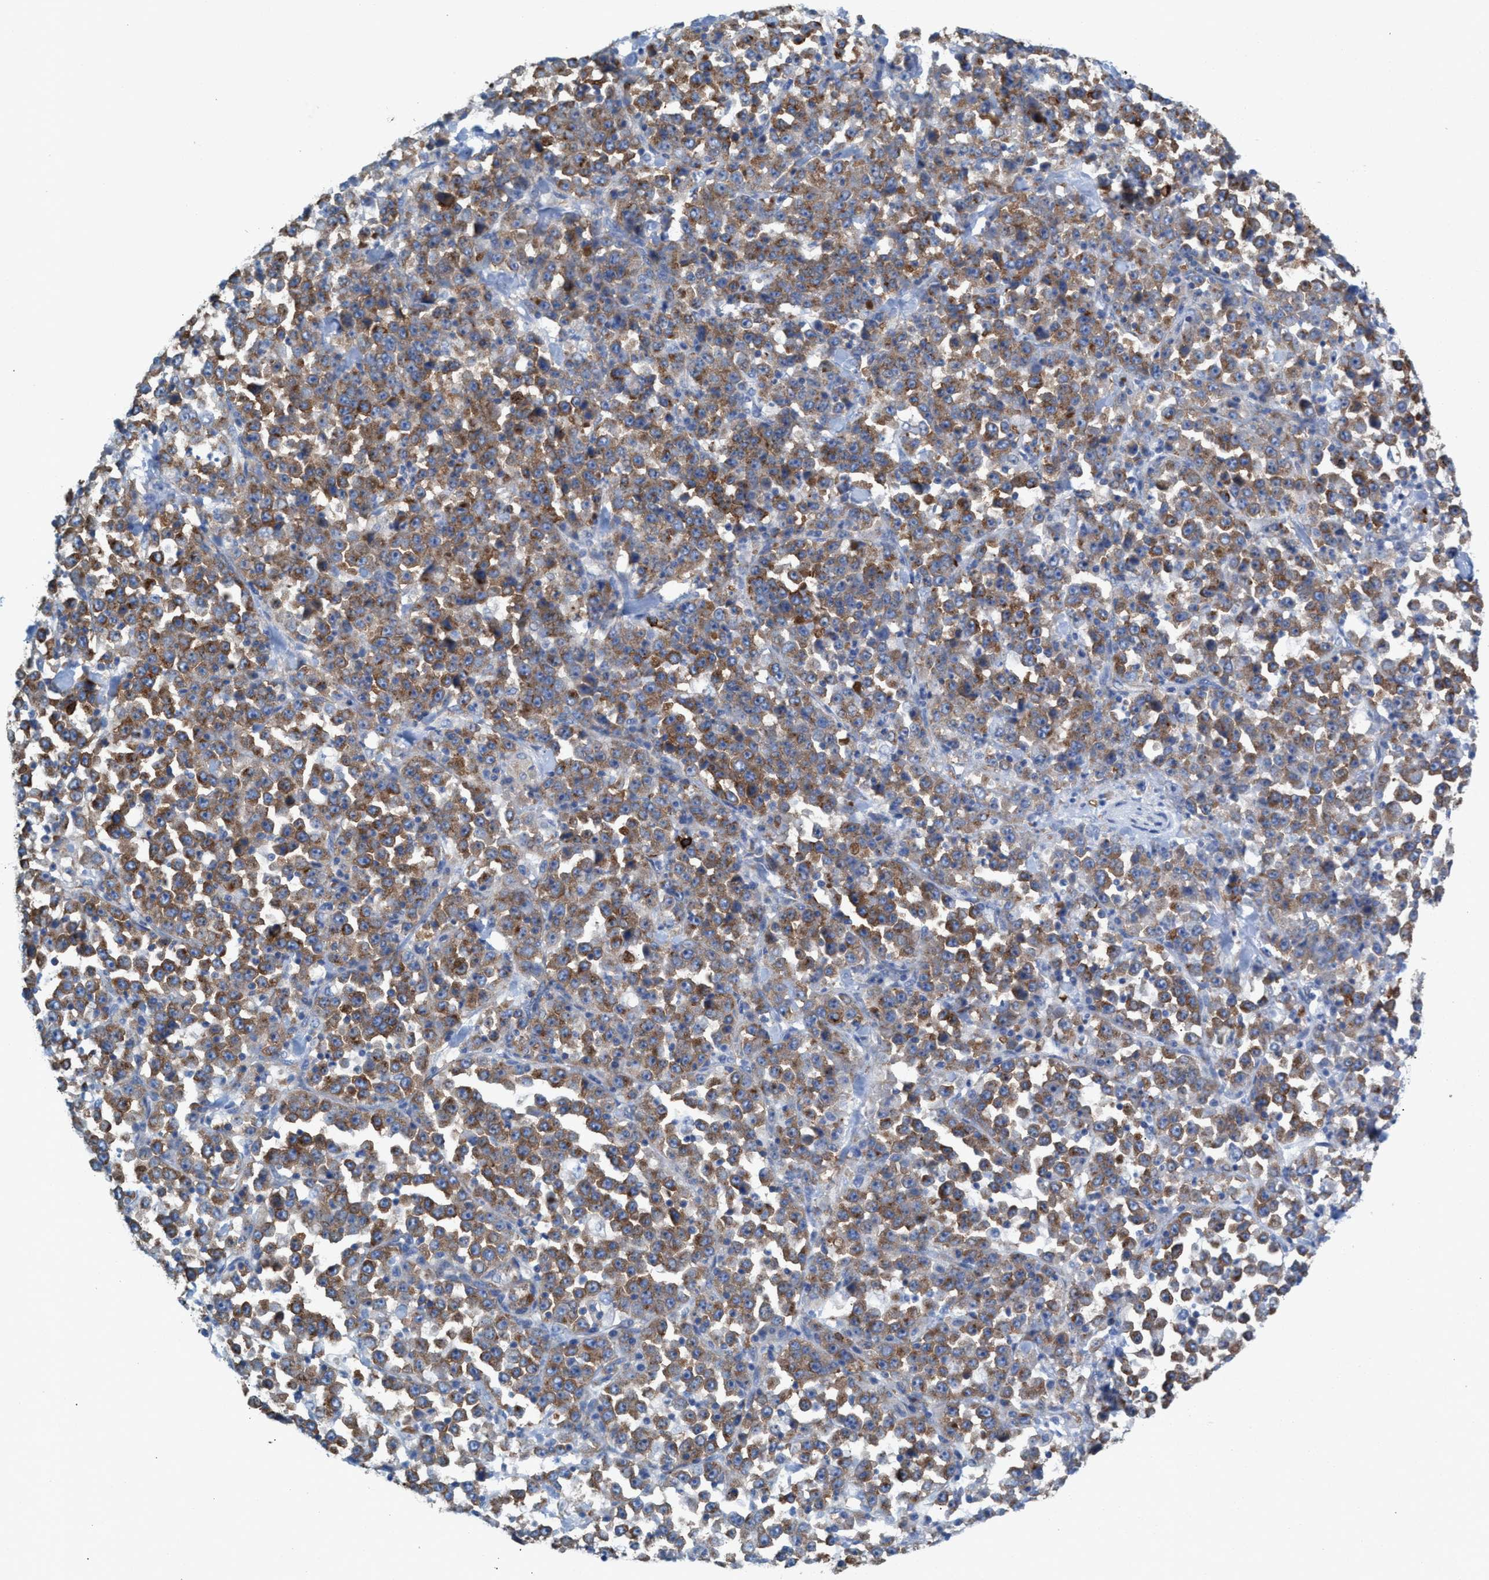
{"staining": {"intensity": "moderate", "quantity": ">75%", "location": "cytoplasmic/membranous"}, "tissue": "stomach cancer", "cell_type": "Tumor cells", "image_type": "cancer", "snomed": [{"axis": "morphology", "description": "Normal tissue, NOS"}, {"axis": "morphology", "description": "Adenocarcinoma, NOS"}, {"axis": "topography", "description": "Stomach, upper"}, {"axis": "topography", "description": "Stomach"}], "caption": "Moderate cytoplasmic/membranous staining for a protein is identified in approximately >75% of tumor cells of stomach cancer using immunohistochemistry (IHC).", "gene": "NYAP1", "patient": {"sex": "male", "age": 59}}